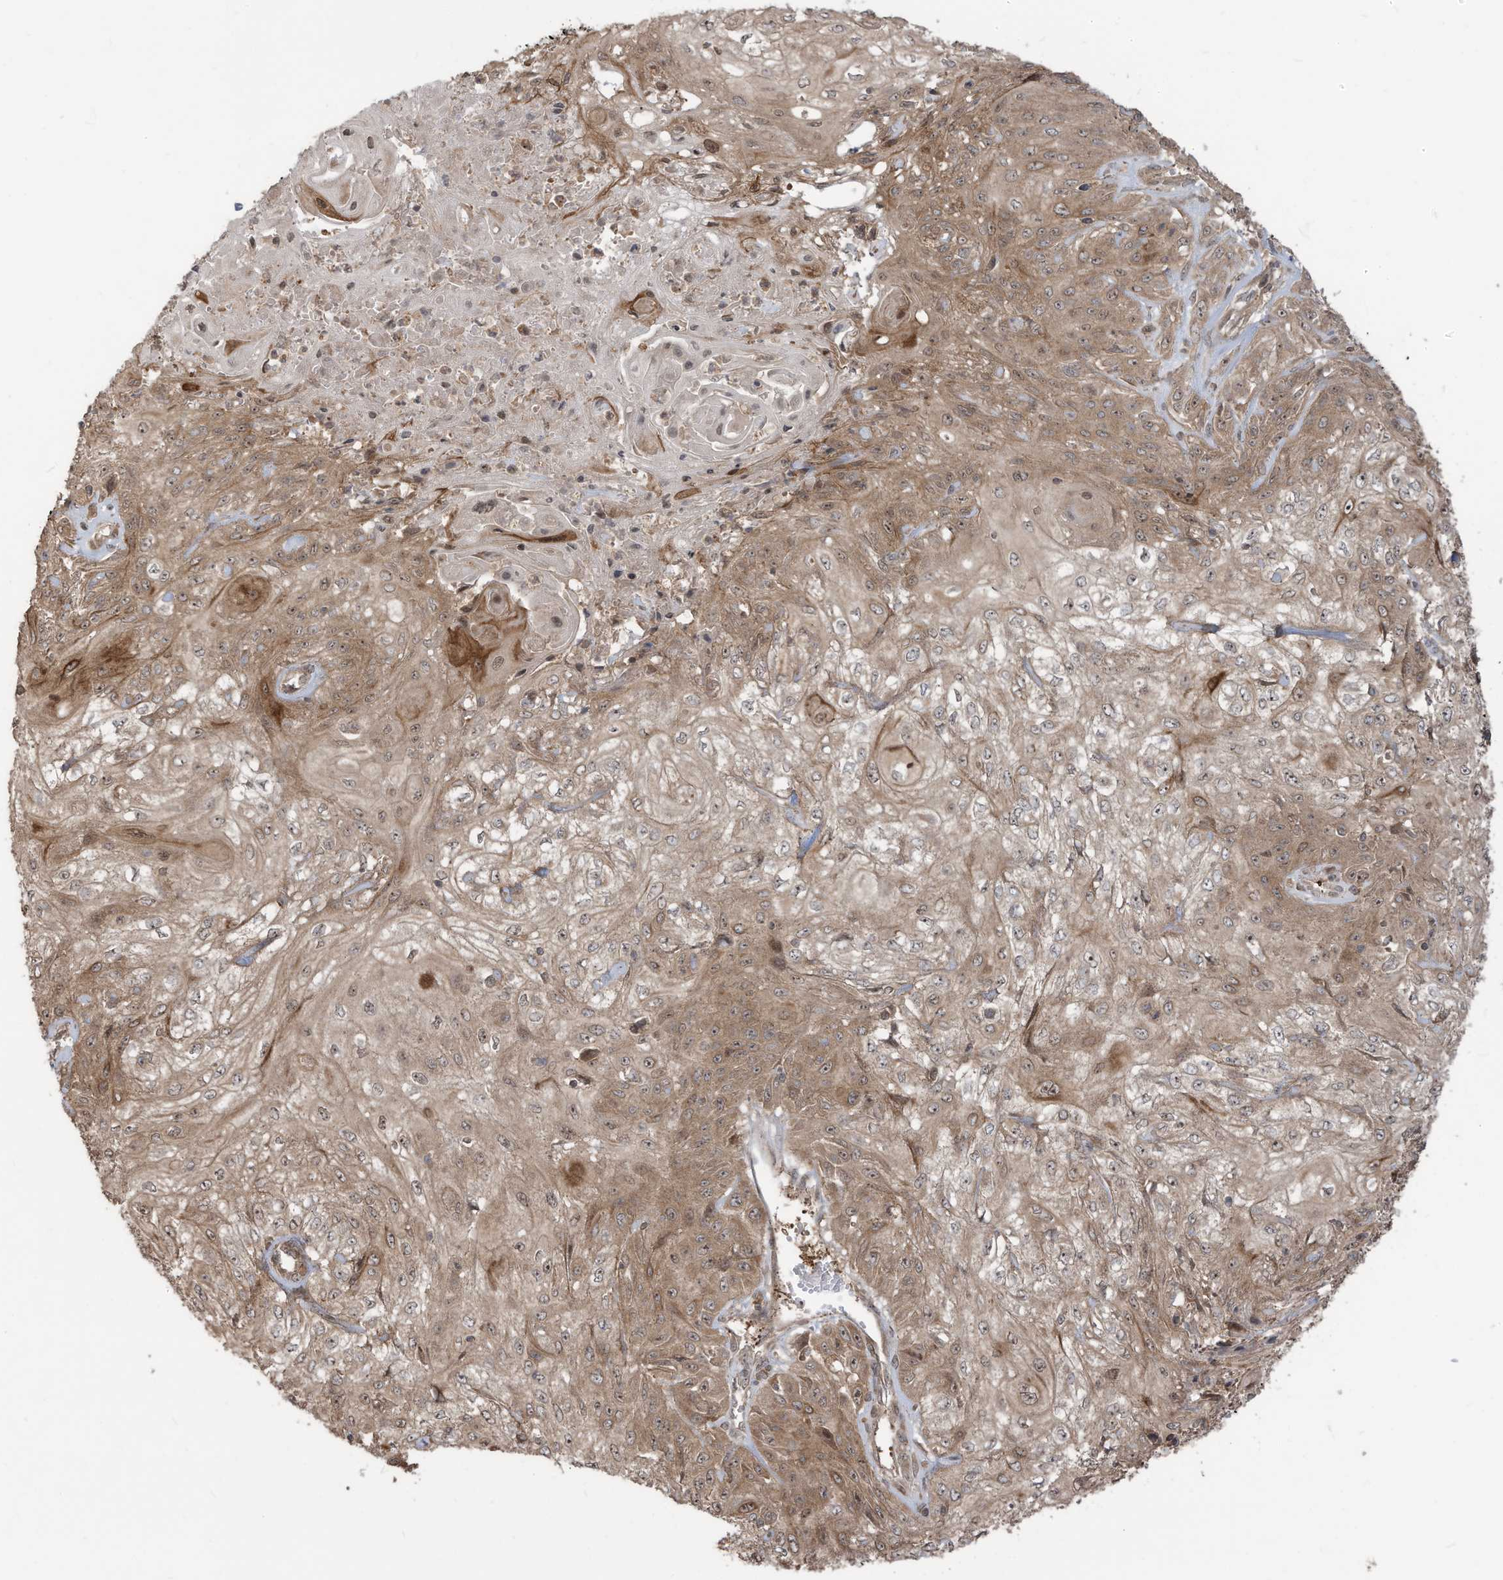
{"staining": {"intensity": "moderate", "quantity": ">75%", "location": "cytoplasmic/membranous,nuclear"}, "tissue": "skin cancer", "cell_type": "Tumor cells", "image_type": "cancer", "snomed": [{"axis": "morphology", "description": "Squamous cell carcinoma, NOS"}, {"axis": "morphology", "description": "Squamous cell carcinoma, metastatic, NOS"}, {"axis": "topography", "description": "Skin"}, {"axis": "topography", "description": "Lymph node"}], "caption": "Skin squamous cell carcinoma was stained to show a protein in brown. There is medium levels of moderate cytoplasmic/membranous and nuclear positivity in approximately >75% of tumor cells. (DAB (3,3'-diaminobenzidine) = brown stain, brightfield microscopy at high magnification).", "gene": "CARF", "patient": {"sex": "male", "age": 75}}